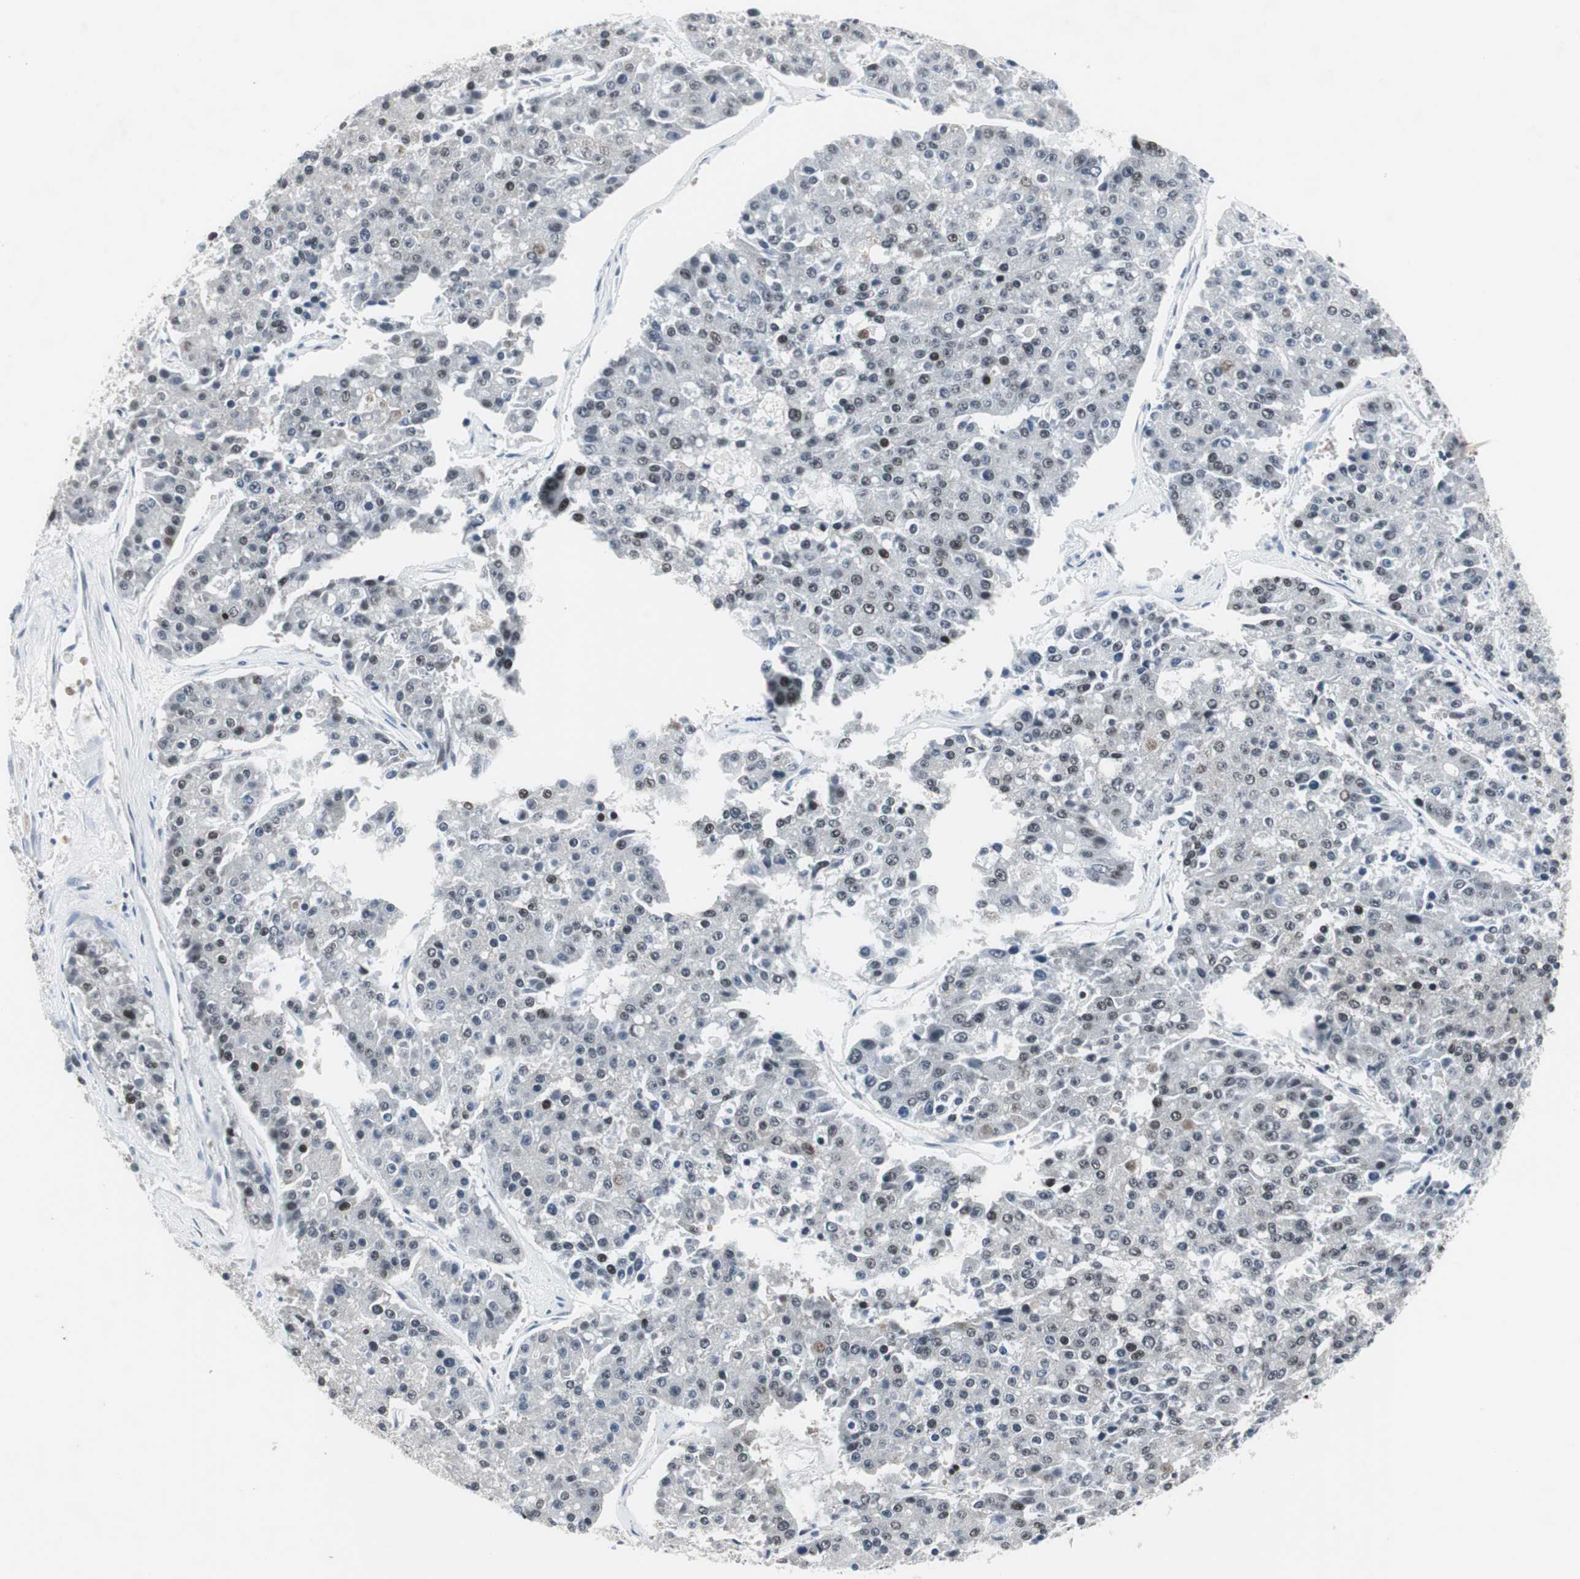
{"staining": {"intensity": "moderate", "quantity": "25%-75%", "location": "nuclear"}, "tissue": "pancreatic cancer", "cell_type": "Tumor cells", "image_type": "cancer", "snomed": [{"axis": "morphology", "description": "Adenocarcinoma, NOS"}, {"axis": "topography", "description": "Pancreas"}], "caption": "Tumor cells exhibit moderate nuclear staining in approximately 25%-75% of cells in adenocarcinoma (pancreatic).", "gene": "RAD9A", "patient": {"sex": "male", "age": 50}}